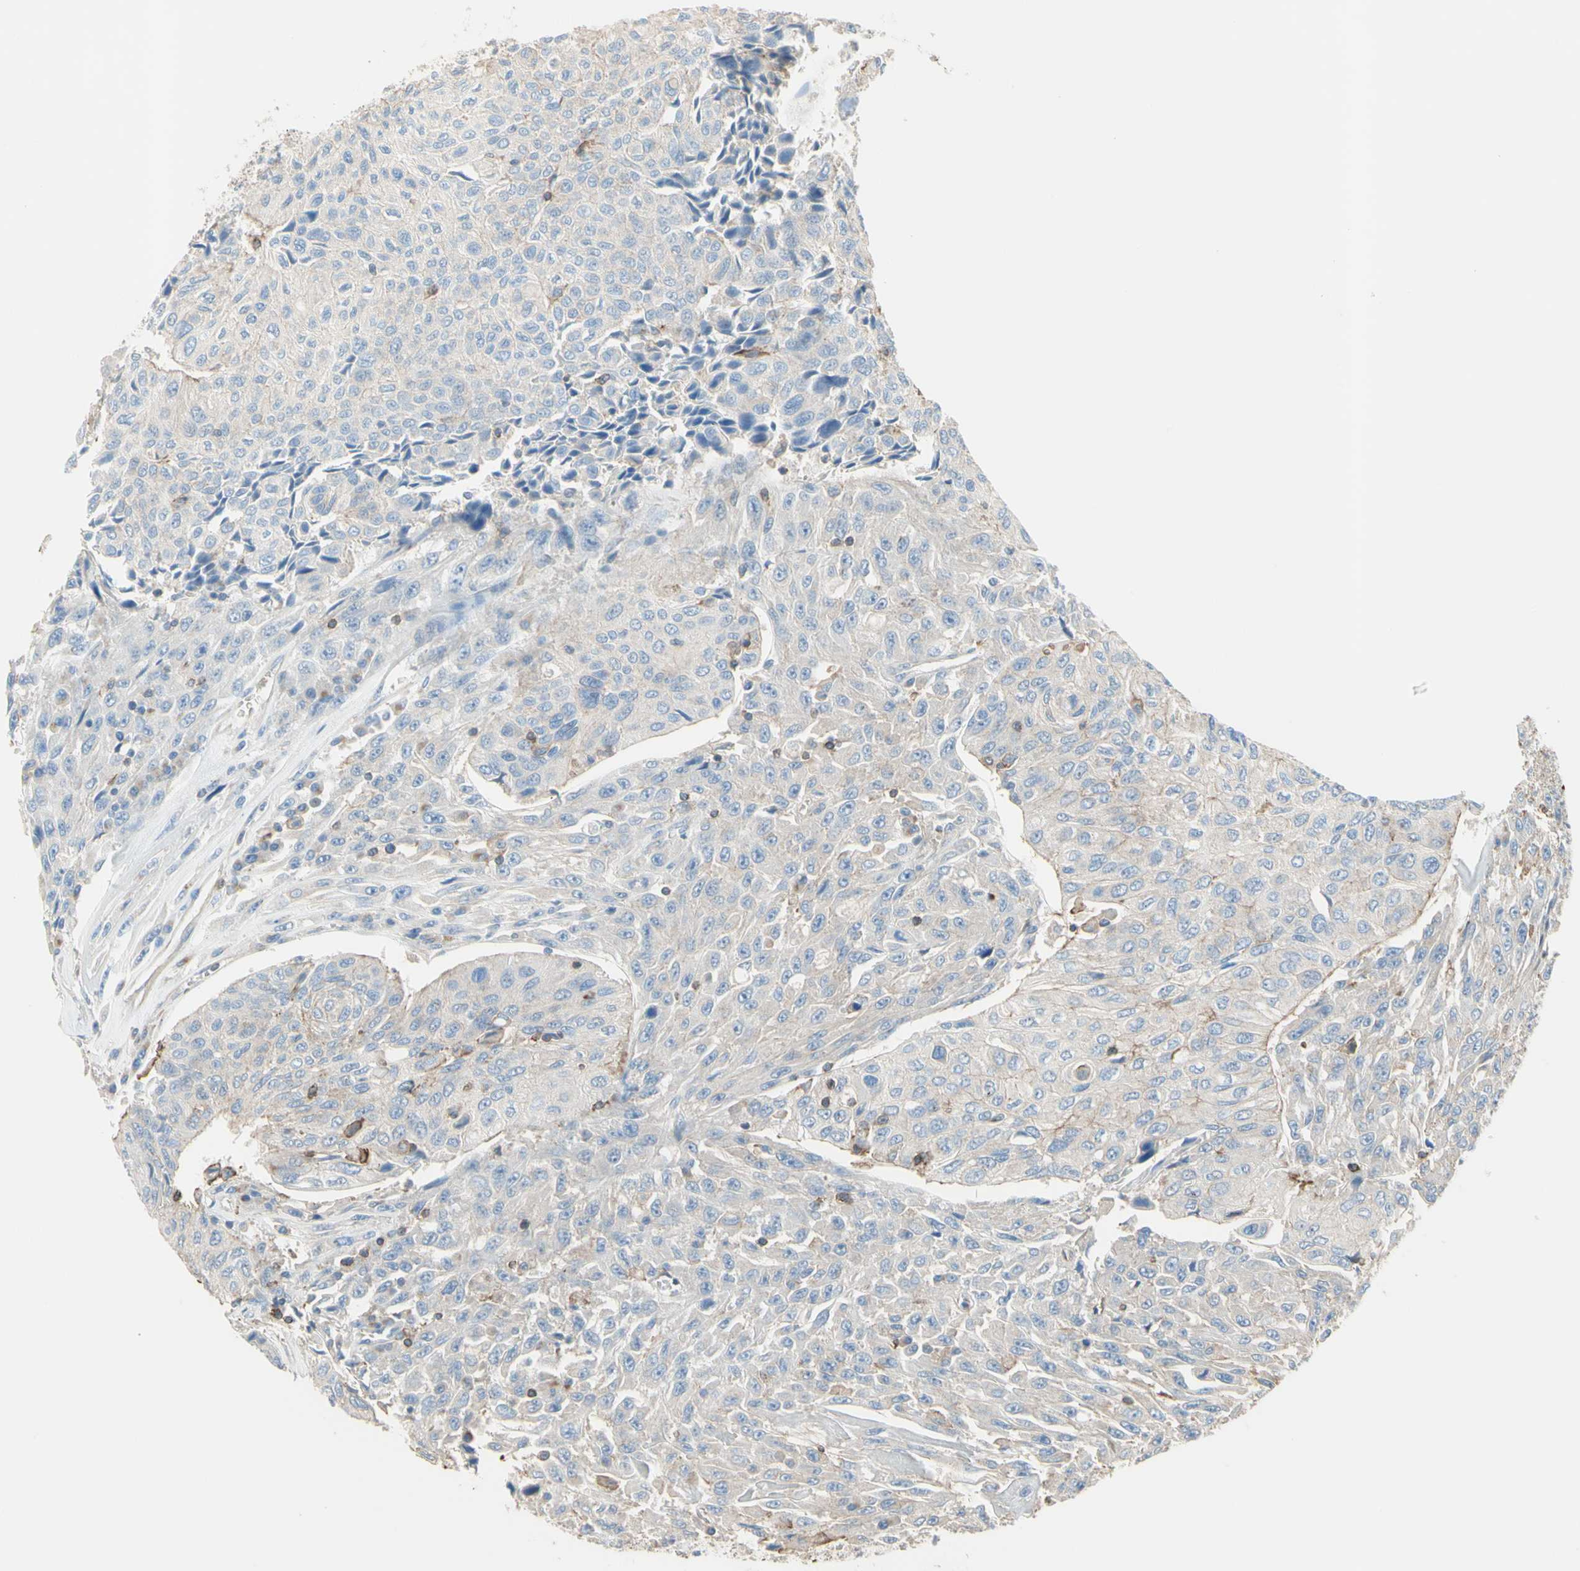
{"staining": {"intensity": "negative", "quantity": "none", "location": "none"}, "tissue": "urothelial cancer", "cell_type": "Tumor cells", "image_type": "cancer", "snomed": [{"axis": "morphology", "description": "Urothelial carcinoma, High grade"}, {"axis": "topography", "description": "Urinary bladder"}], "caption": "DAB (3,3'-diaminobenzidine) immunohistochemical staining of human high-grade urothelial carcinoma demonstrates no significant positivity in tumor cells. The staining was performed using DAB (3,3'-diaminobenzidine) to visualize the protein expression in brown, while the nuclei were stained in blue with hematoxylin (Magnification: 20x).", "gene": "SEMA4C", "patient": {"sex": "male", "age": 66}}